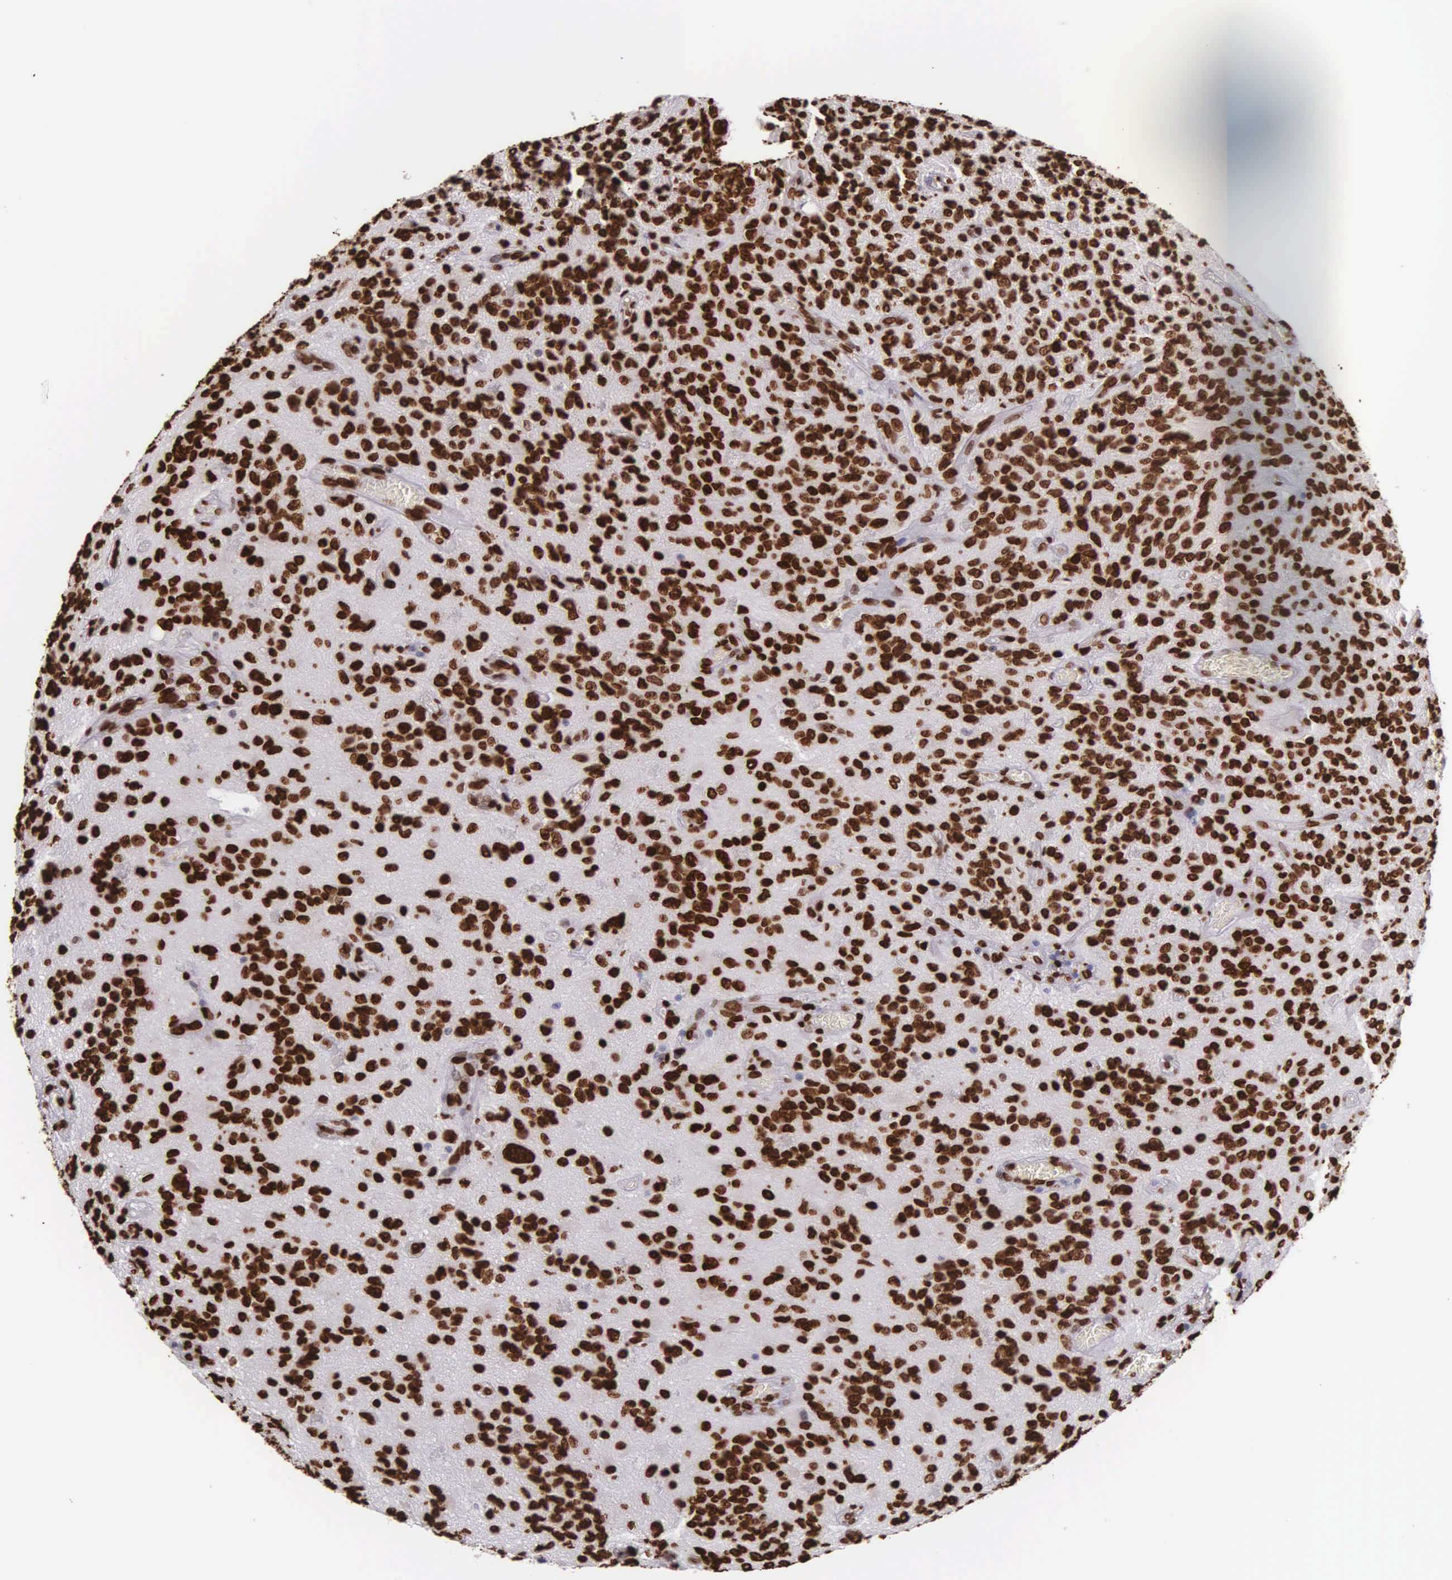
{"staining": {"intensity": "strong", "quantity": ">75%", "location": "nuclear"}, "tissue": "glioma", "cell_type": "Tumor cells", "image_type": "cancer", "snomed": [{"axis": "morphology", "description": "Glioma, malignant, Low grade"}, {"axis": "topography", "description": "Brain"}], "caption": "This histopathology image shows immunohistochemistry (IHC) staining of human glioma, with high strong nuclear positivity in approximately >75% of tumor cells.", "gene": "H1-0", "patient": {"sex": "female", "age": 15}}